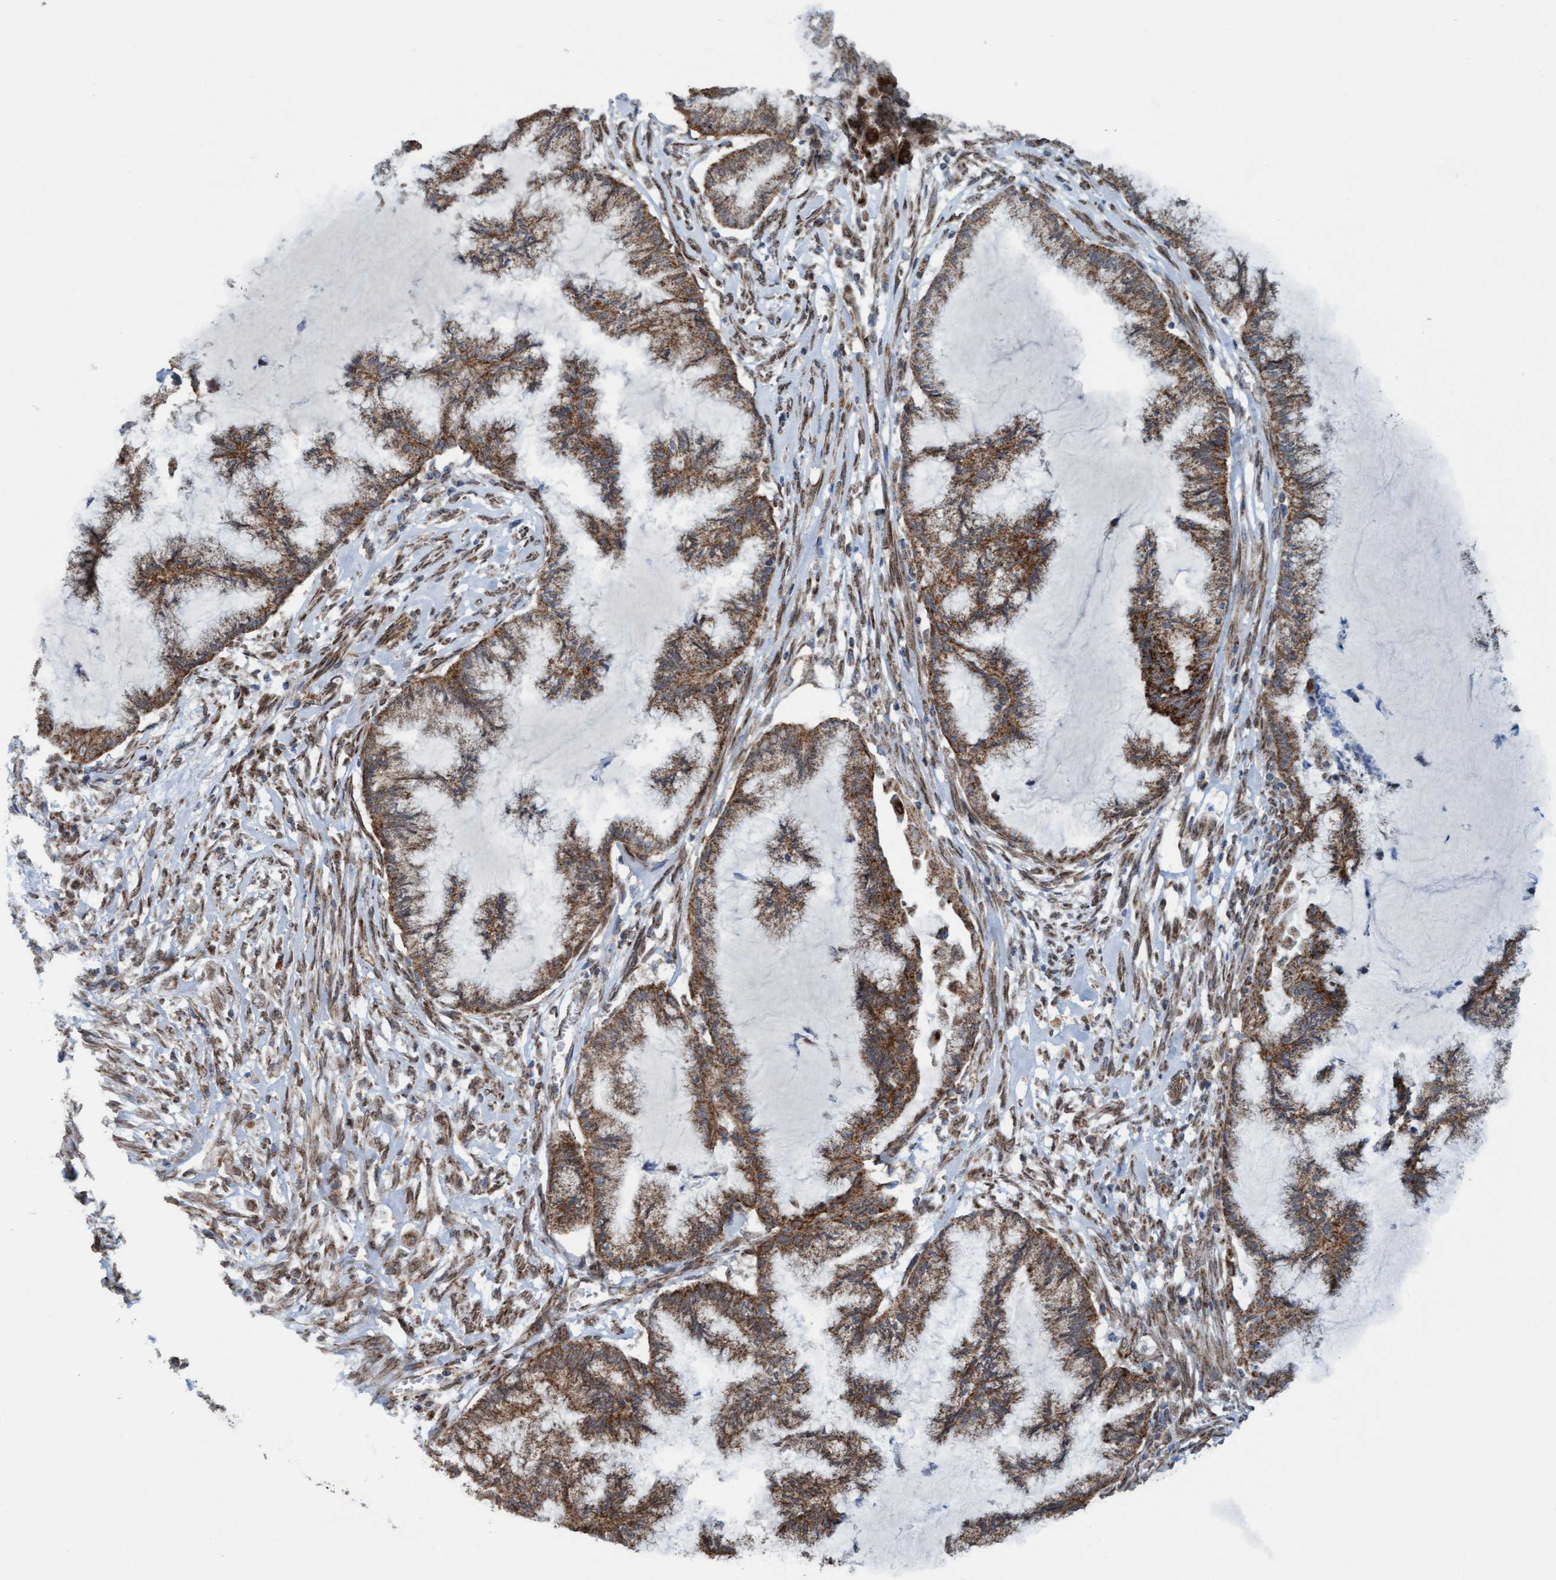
{"staining": {"intensity": "moderate", "quantity": ">75%", "location": "cytoplasmic/membranous"}, "tissue": "endometrial cancer", "cell_type": "Tumor cells", "image_type": "cancer", "snomed": [{"axis": "morphology", "description": "Adenocarcinoma, NOS"}, {"axis": "topography", "description": "Endometrium"}], "caption": "This is an image of immunohistochemistry staining of adenocarcinoma (endometrial), which shows moderate expression in the cytoplasmic/membranous of tumor cells.", "gene": "MRPS23", "patient": {"sex": "female", "age": 86}}